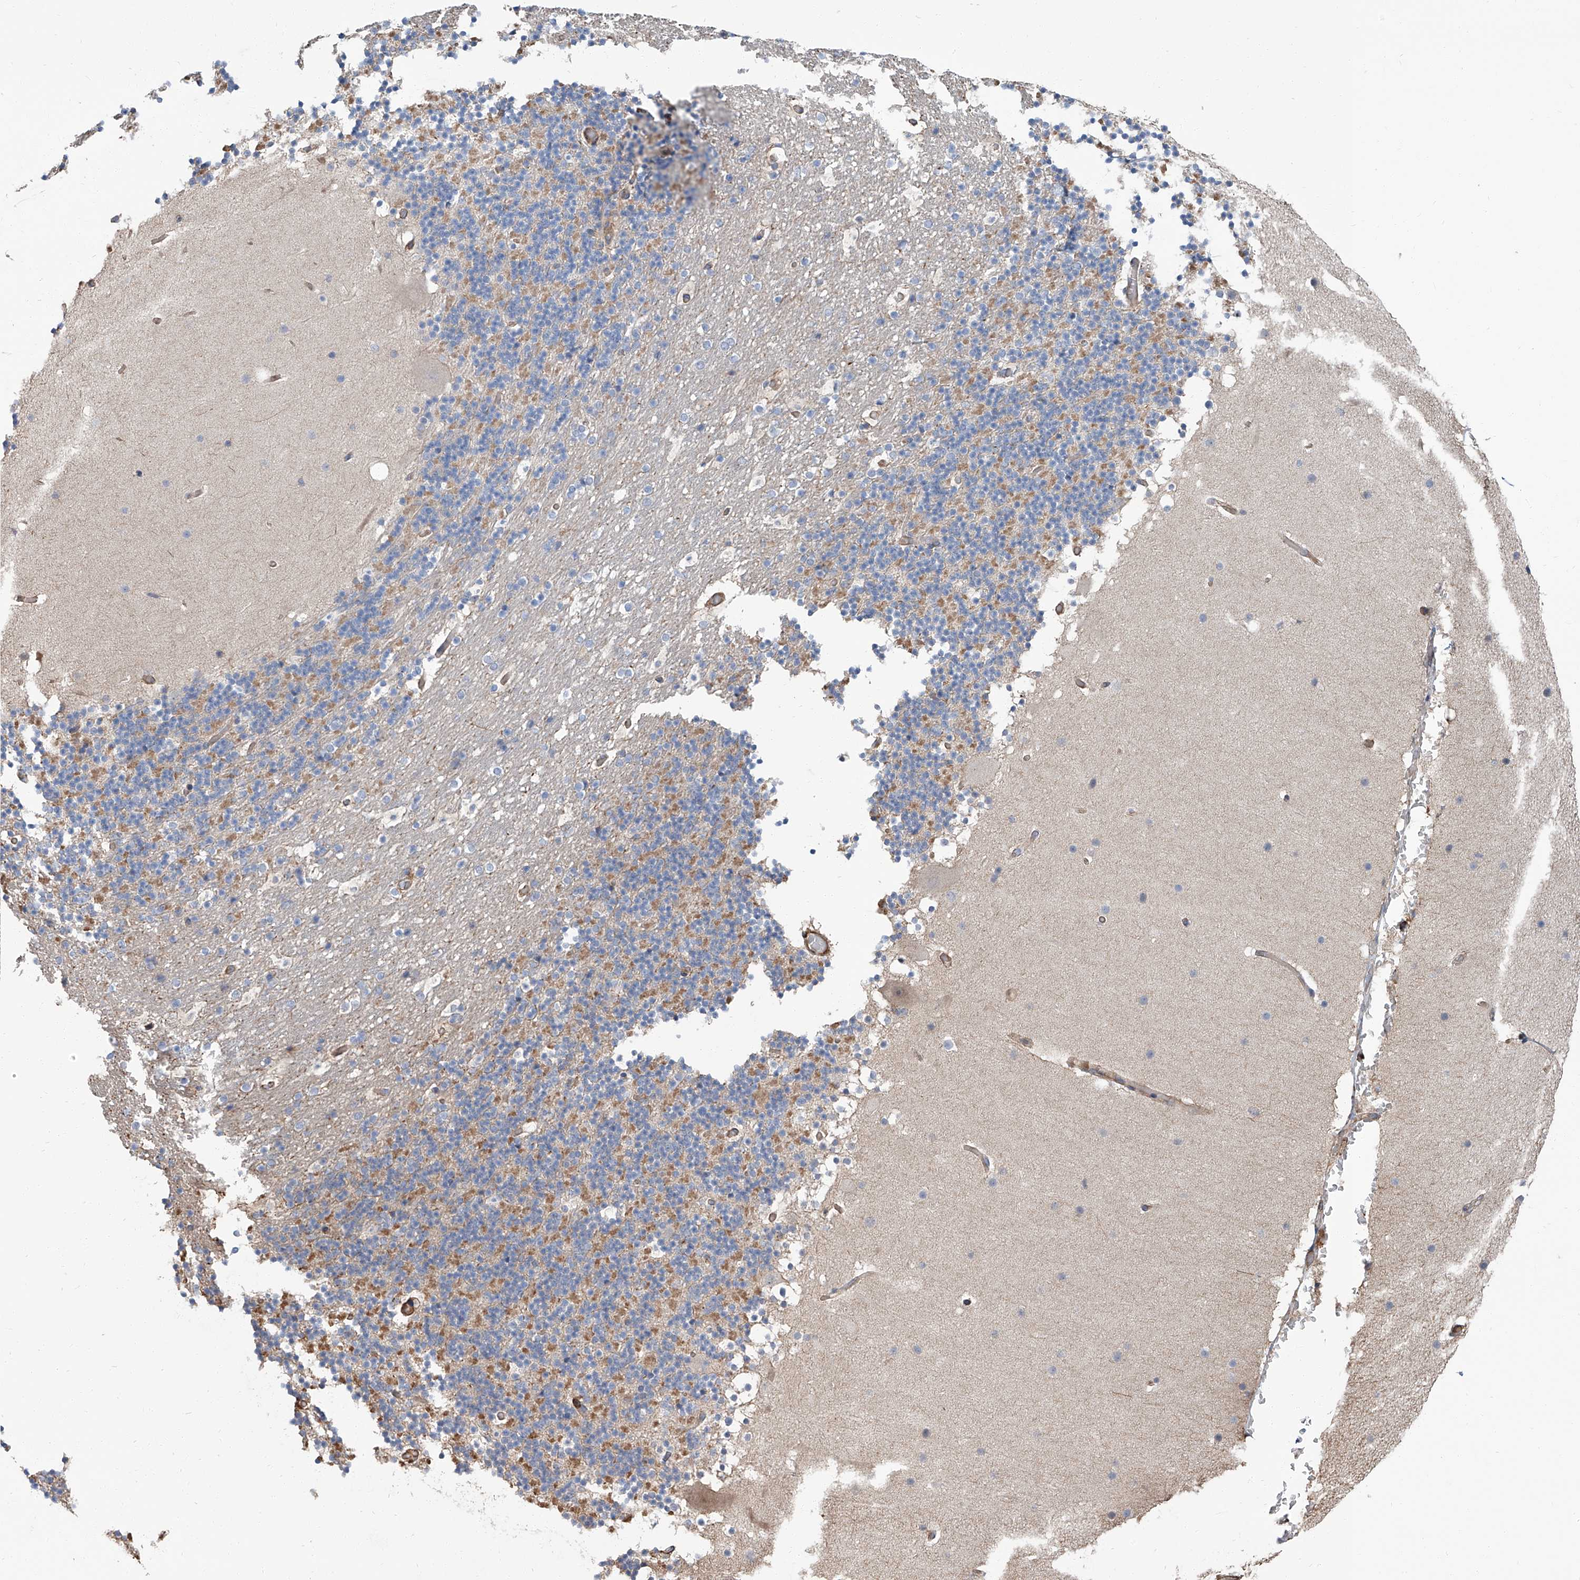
{"staining": {"intensity": "negative", "quantity": "none", "location": "none"}, "tissue": "cerebellum", "cell_type": "Cells in granular layer", "image_type": "normal", "snomed": [{"axis": "morphology", "description": "Normal tissue, NOS"}, {"axis": "topography", "description": "Cerebellum"}], "caption": "High power microscopy photomicrograph of an IHC histopathology image of benign cerebellum, revealing no significant expression in cells in granular layer.", "gene": "PIEZO2", "patient": {"sex": "male", "age": 57}}